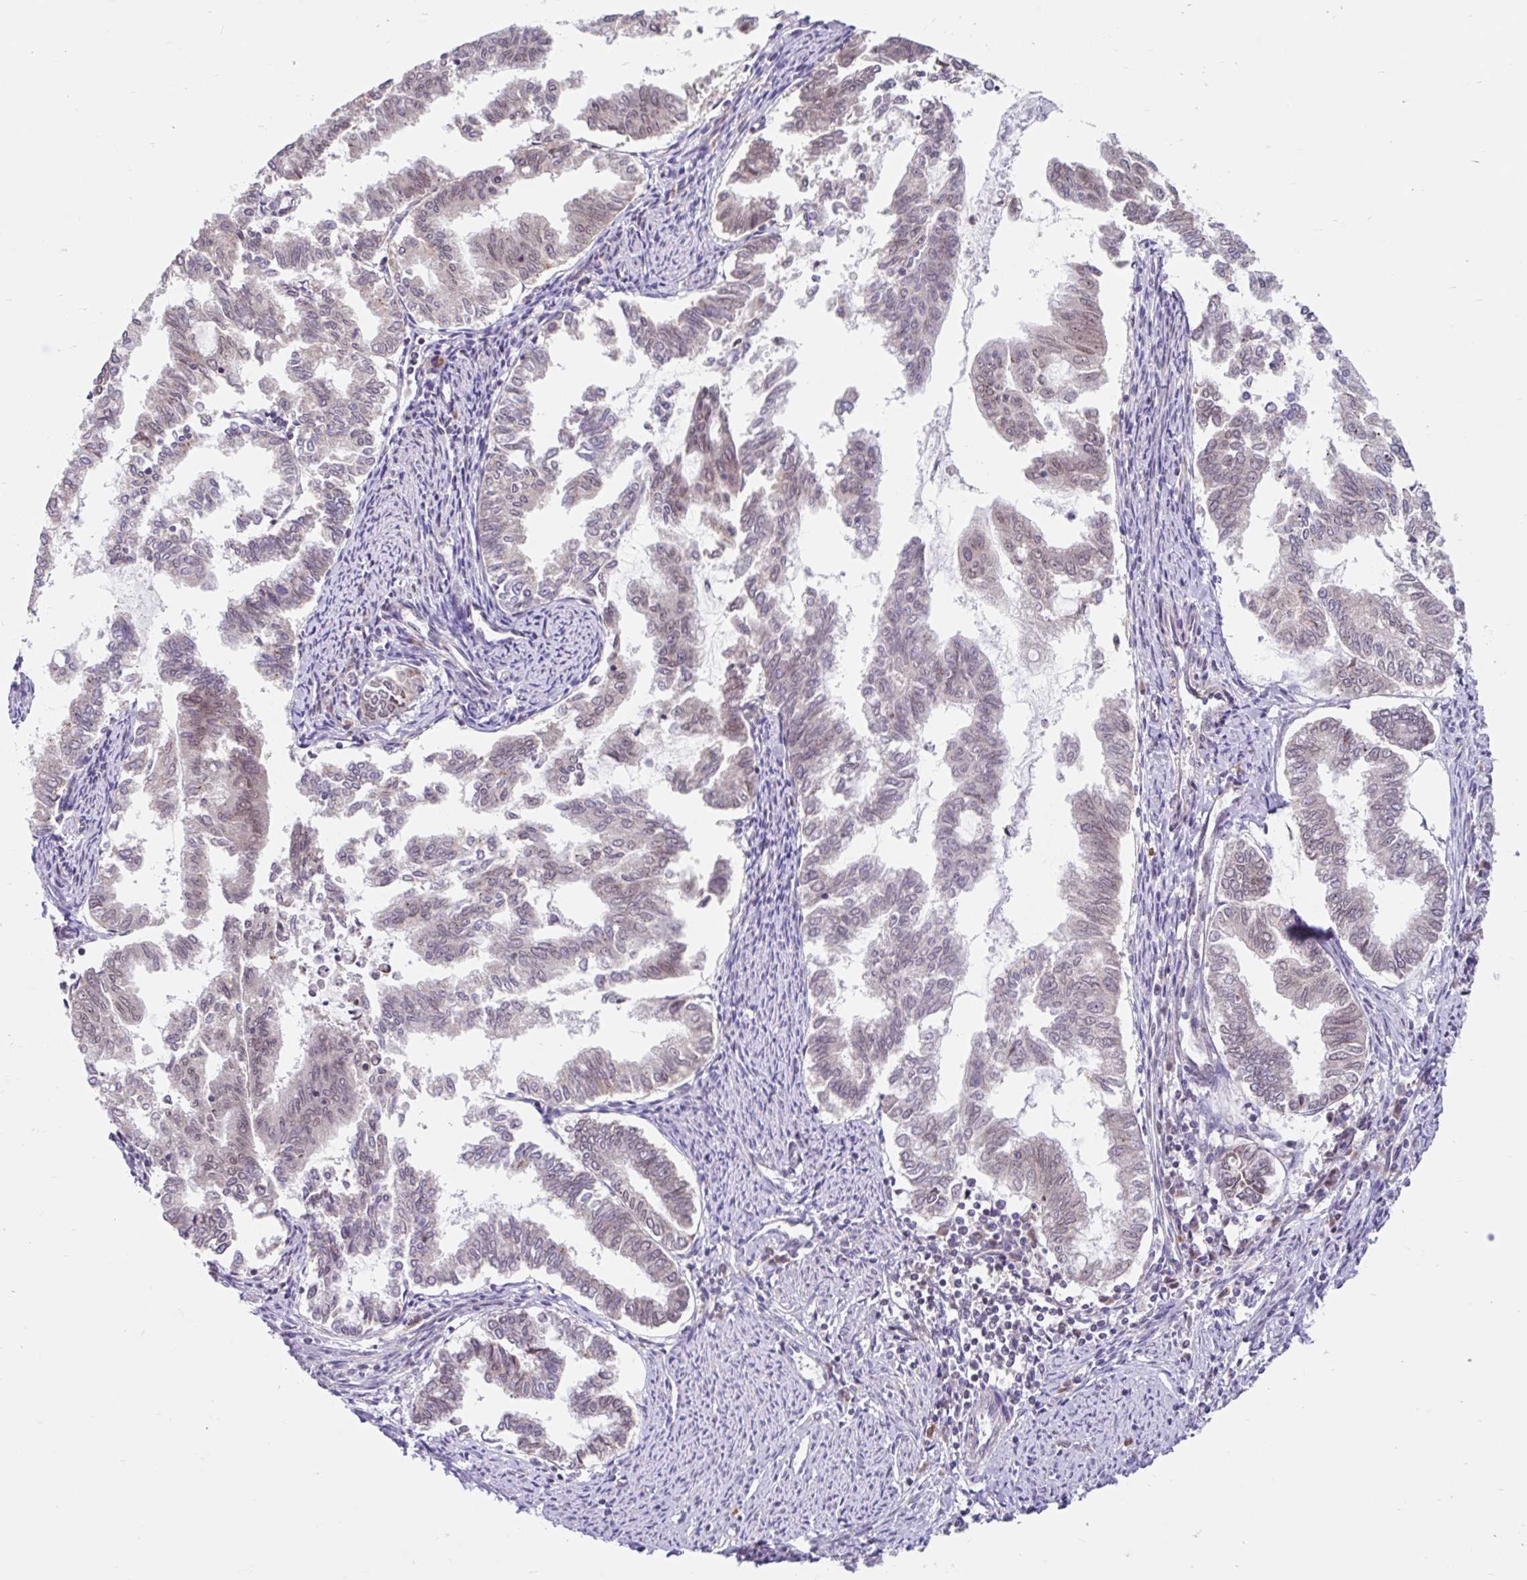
{"staining": {"intensity": "weak", "quantity": "<25%", "location": "cytoplasmic/membranous"}, "tissue": "endometrial cancer", "cell_type": "Tumor cells", "image_type": "cancer", "snomed": [{"axis": "morphology", "description": "Adenocarcinoma, NOS"}, {"axis": "topography", "description": "Endometrium"}], "caption": "Immunohistochemistry micrograph of human adenocarcinoma (endometrial) stained for a protein (brown), which exhibits no positivity in tumor cells.", "gene": "NT5C1B", "patient": {"sex": "female", "age": 79}}